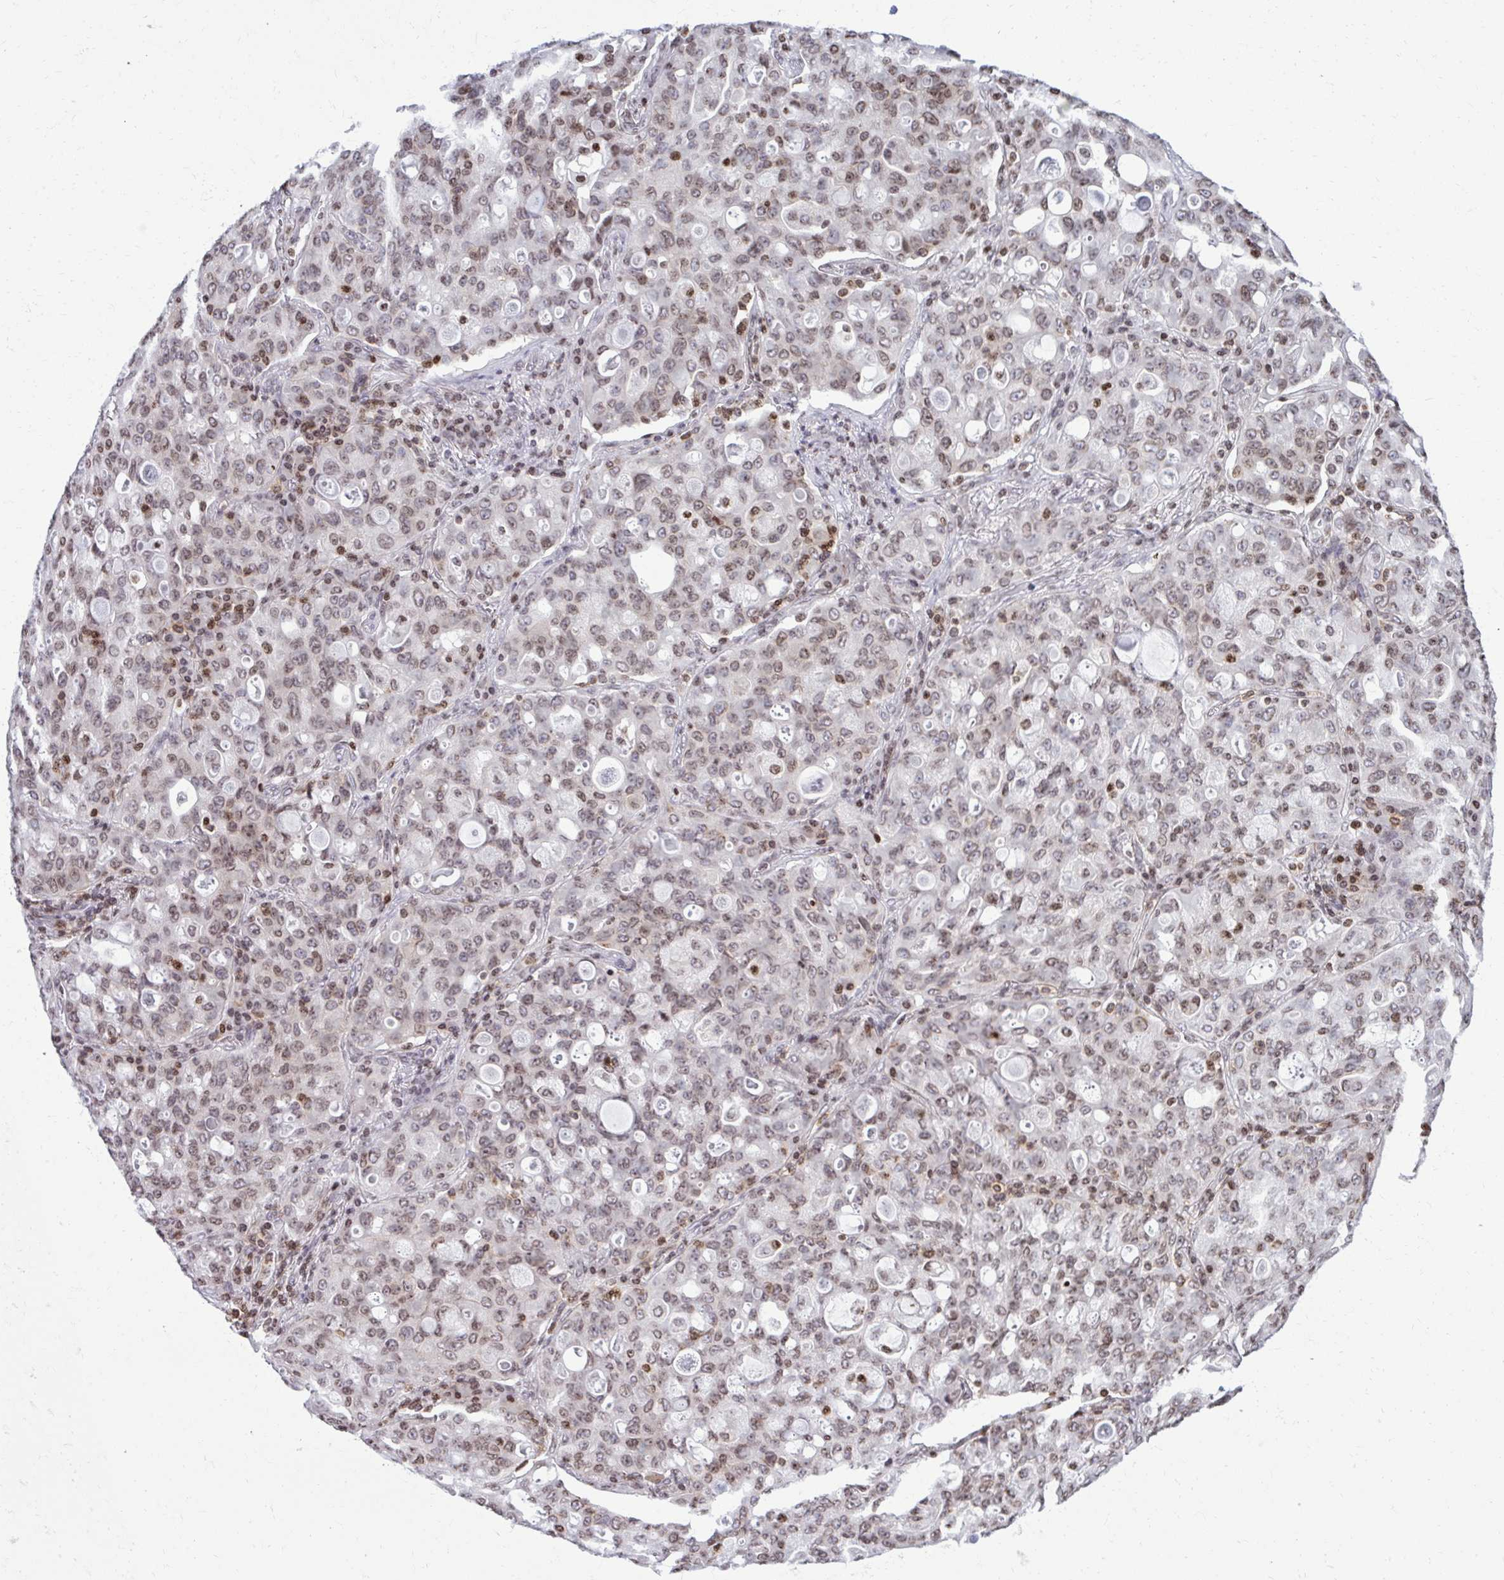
{"staining": {"intensity": "weak", "quantity": ">75%", "location": "nuclear"}, "tissue": "lung cancer", "cell_type": "Tumor cells", "image_type": "cancer", "snomed": [{"axis": "morphology", "description": "Adenocarcinoma, NOS"}, {"axis": "topography", "description": "Lung"}], "caption": "Human lung cancer (adenocarcinoma) stained with a brown dye displays weak nuclear positive positivity in approximately >75% of tumor cells.", "gene": "AP5M1", "patient": {"sex": "female", "age": 44}}